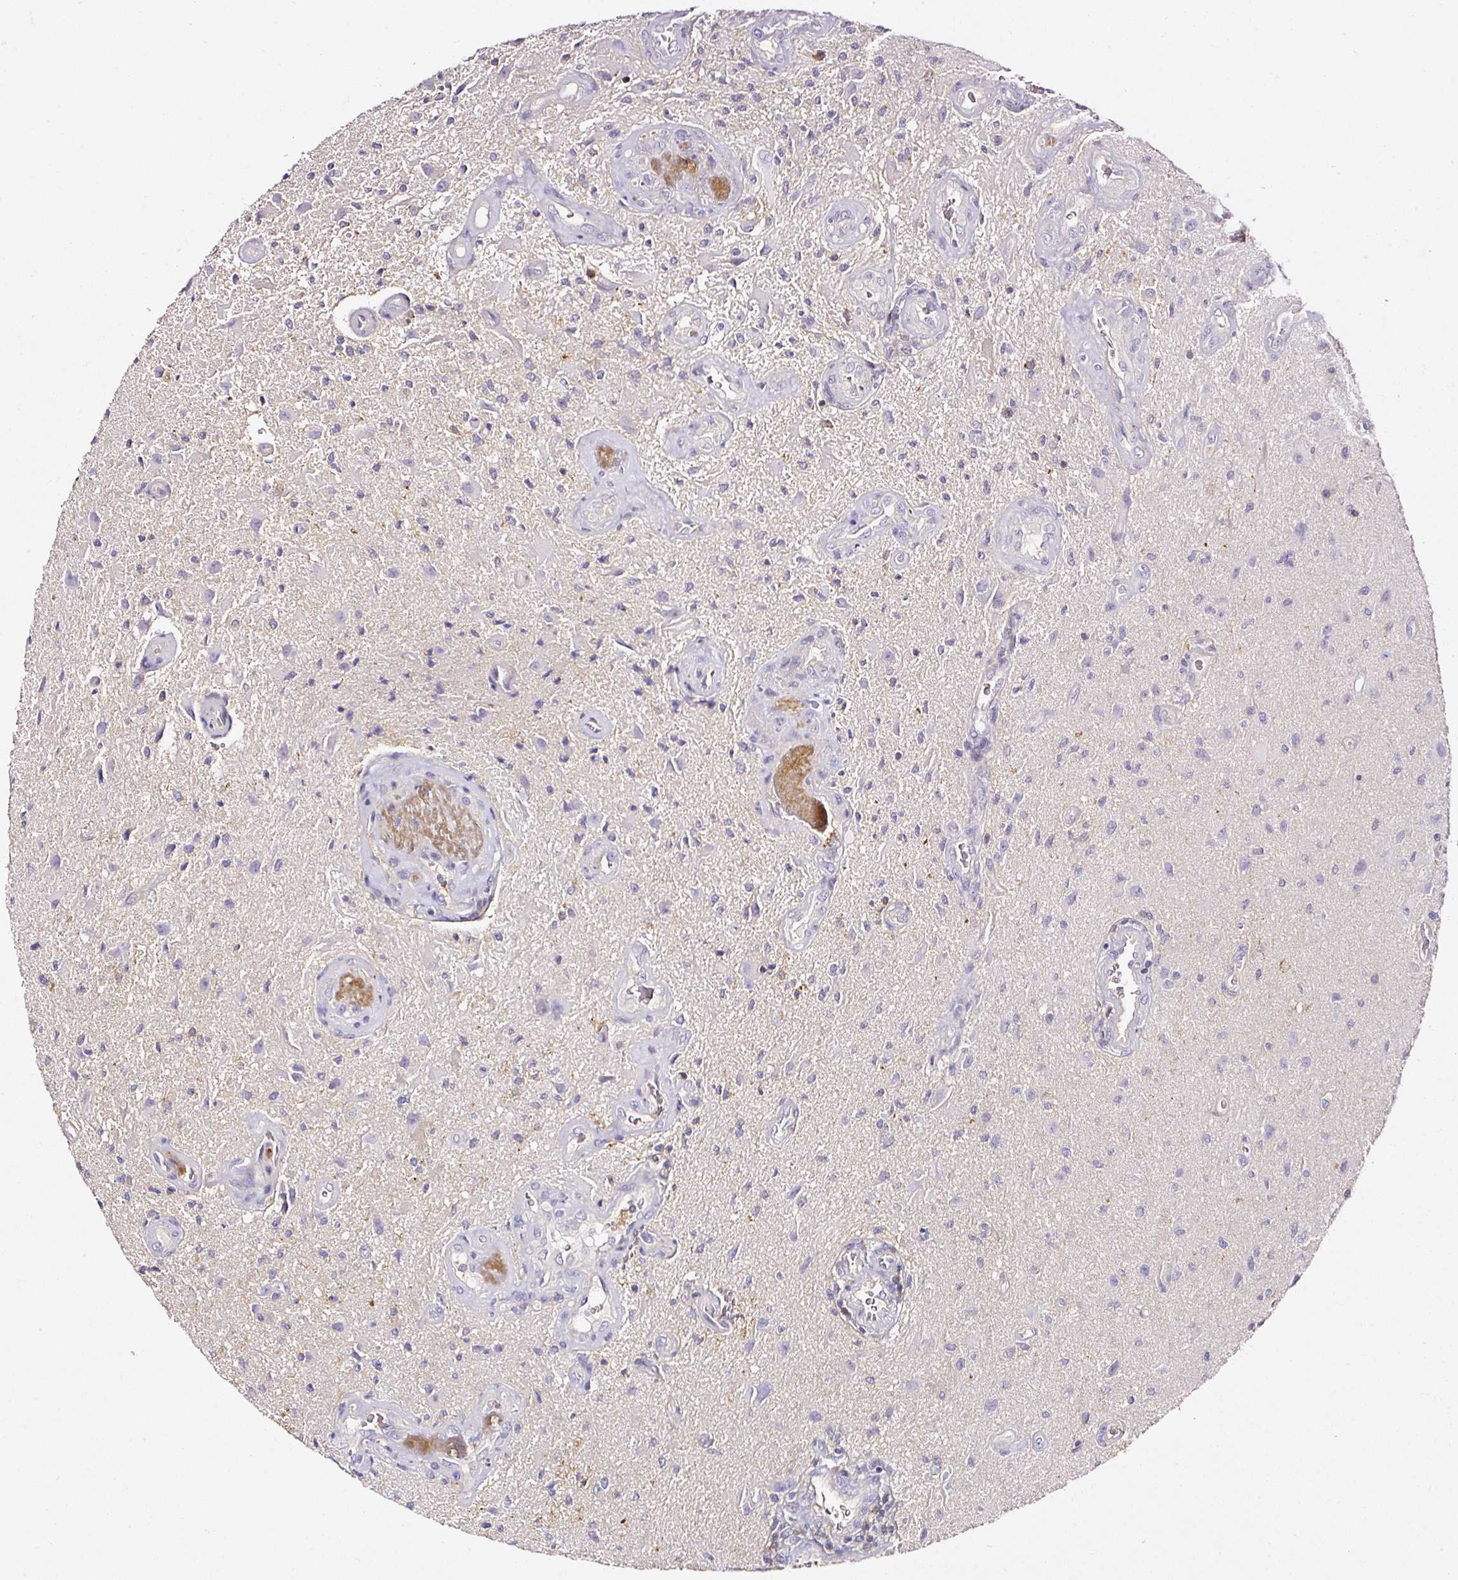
{"staining": {"intensity": "negative", "quantity": "none", "location": "none"}, "tissue": "glioma", "cell_type": "Tumor cells", "image_type": "cancer", "snomed": [{"axis": "morphology", "description": "Glioma, malignant, High grade"}, {"axis": "topography", "description": "Brain"}], "caption": "DAB (3,3'-diaminobenzidine) immunohistochemical staining of human glioma demonstrates no significant expression in tumor cells.", "gene": "CD47", "patient": {"sex": "male", "age": 67}}